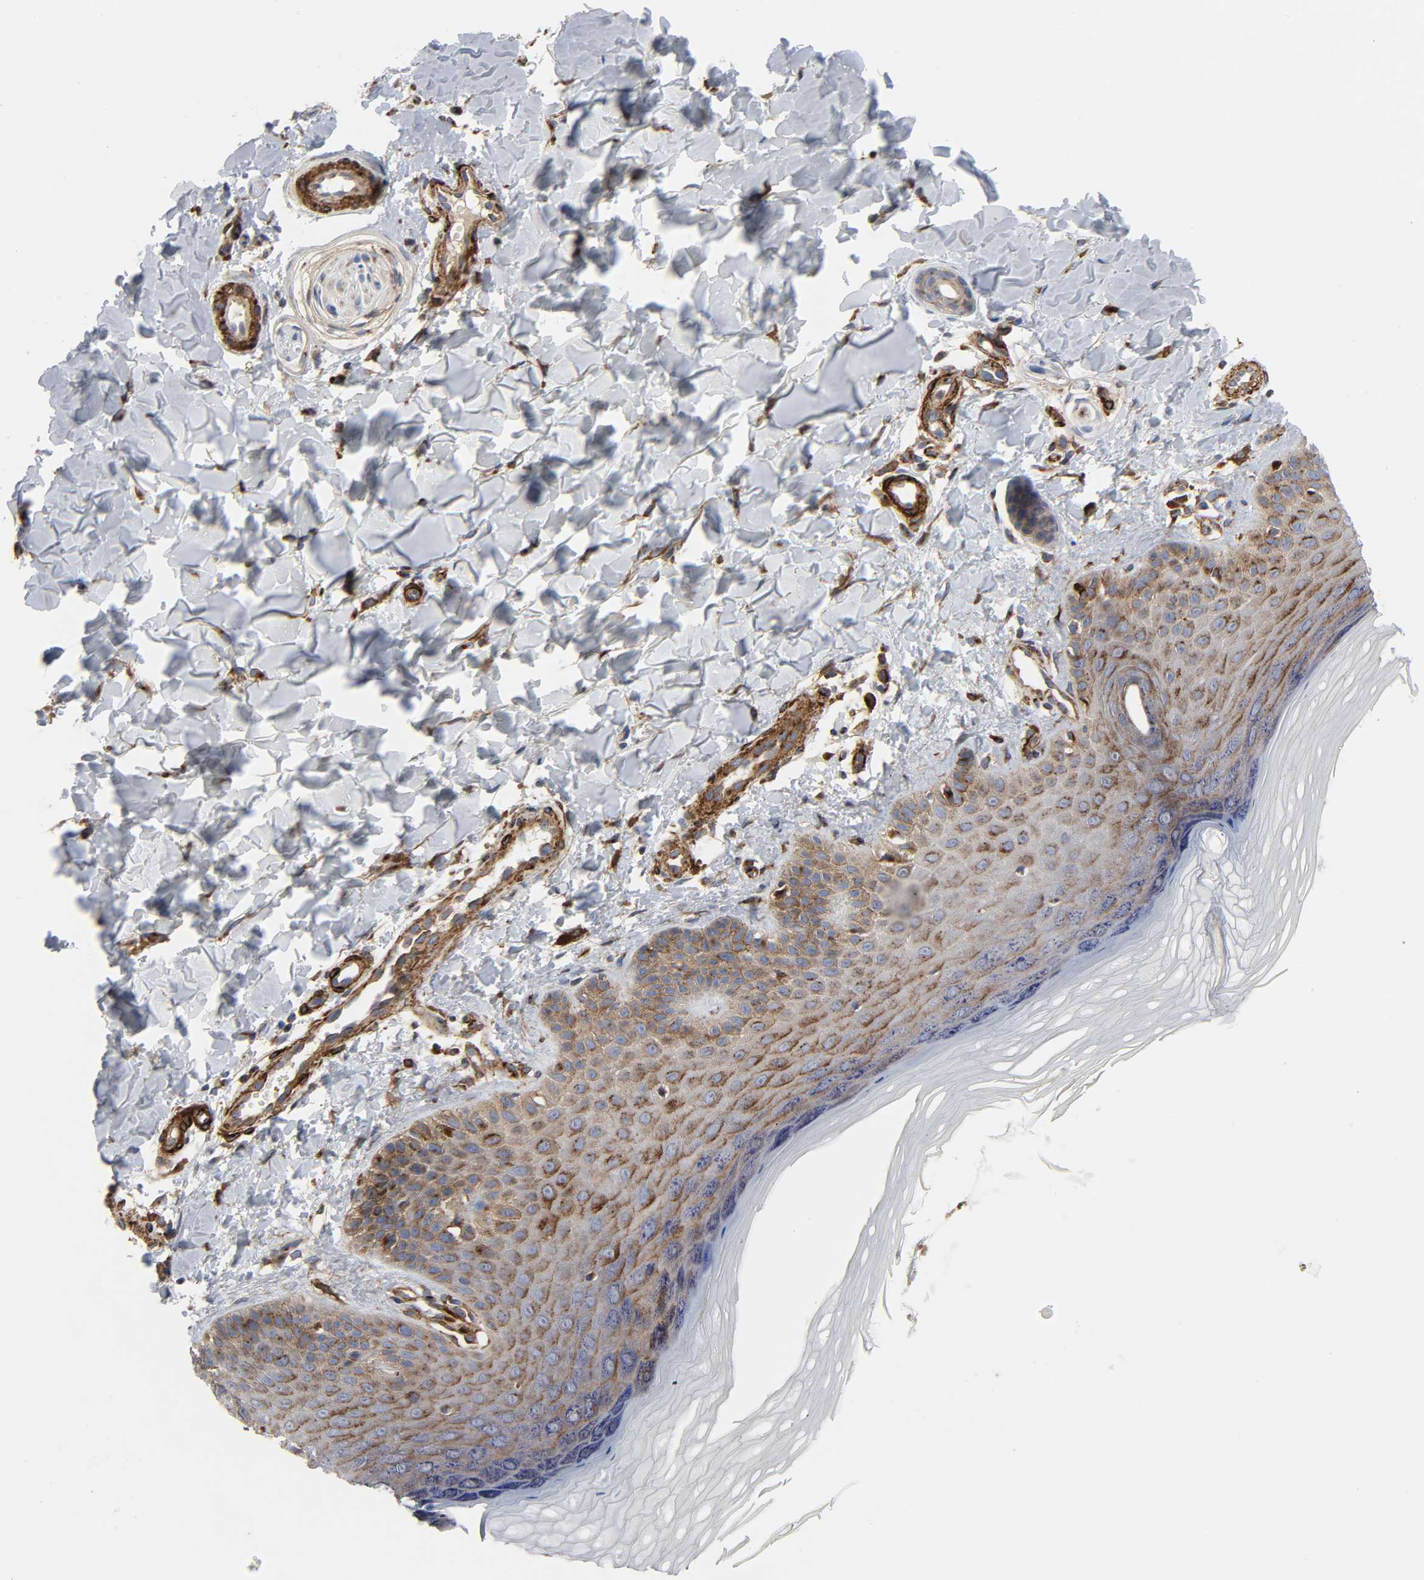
{"staining": {"intensity": "moderate", "quantity": ">75%", "location": "cytoplasmic/membranous"}, "tissue": "skin", "cell_type": "Fibroblasts", "image_type": "normal", "snomed": [{"axis": "morphology", "description": "Normal tissue, NOS"}, {"axis": "topography", "description": "Skin"}], "caption": "Immunohistochemistry (IHC) photomicrograph of unremarkable skin stained for a protein (brown), which exhibits medium levels of moderate cytoplasmic/membranous expression in approximately >75% of fibroblasts.", "gene": "ARHGAP1", "patient": {"sex": "male", "age": 26}}